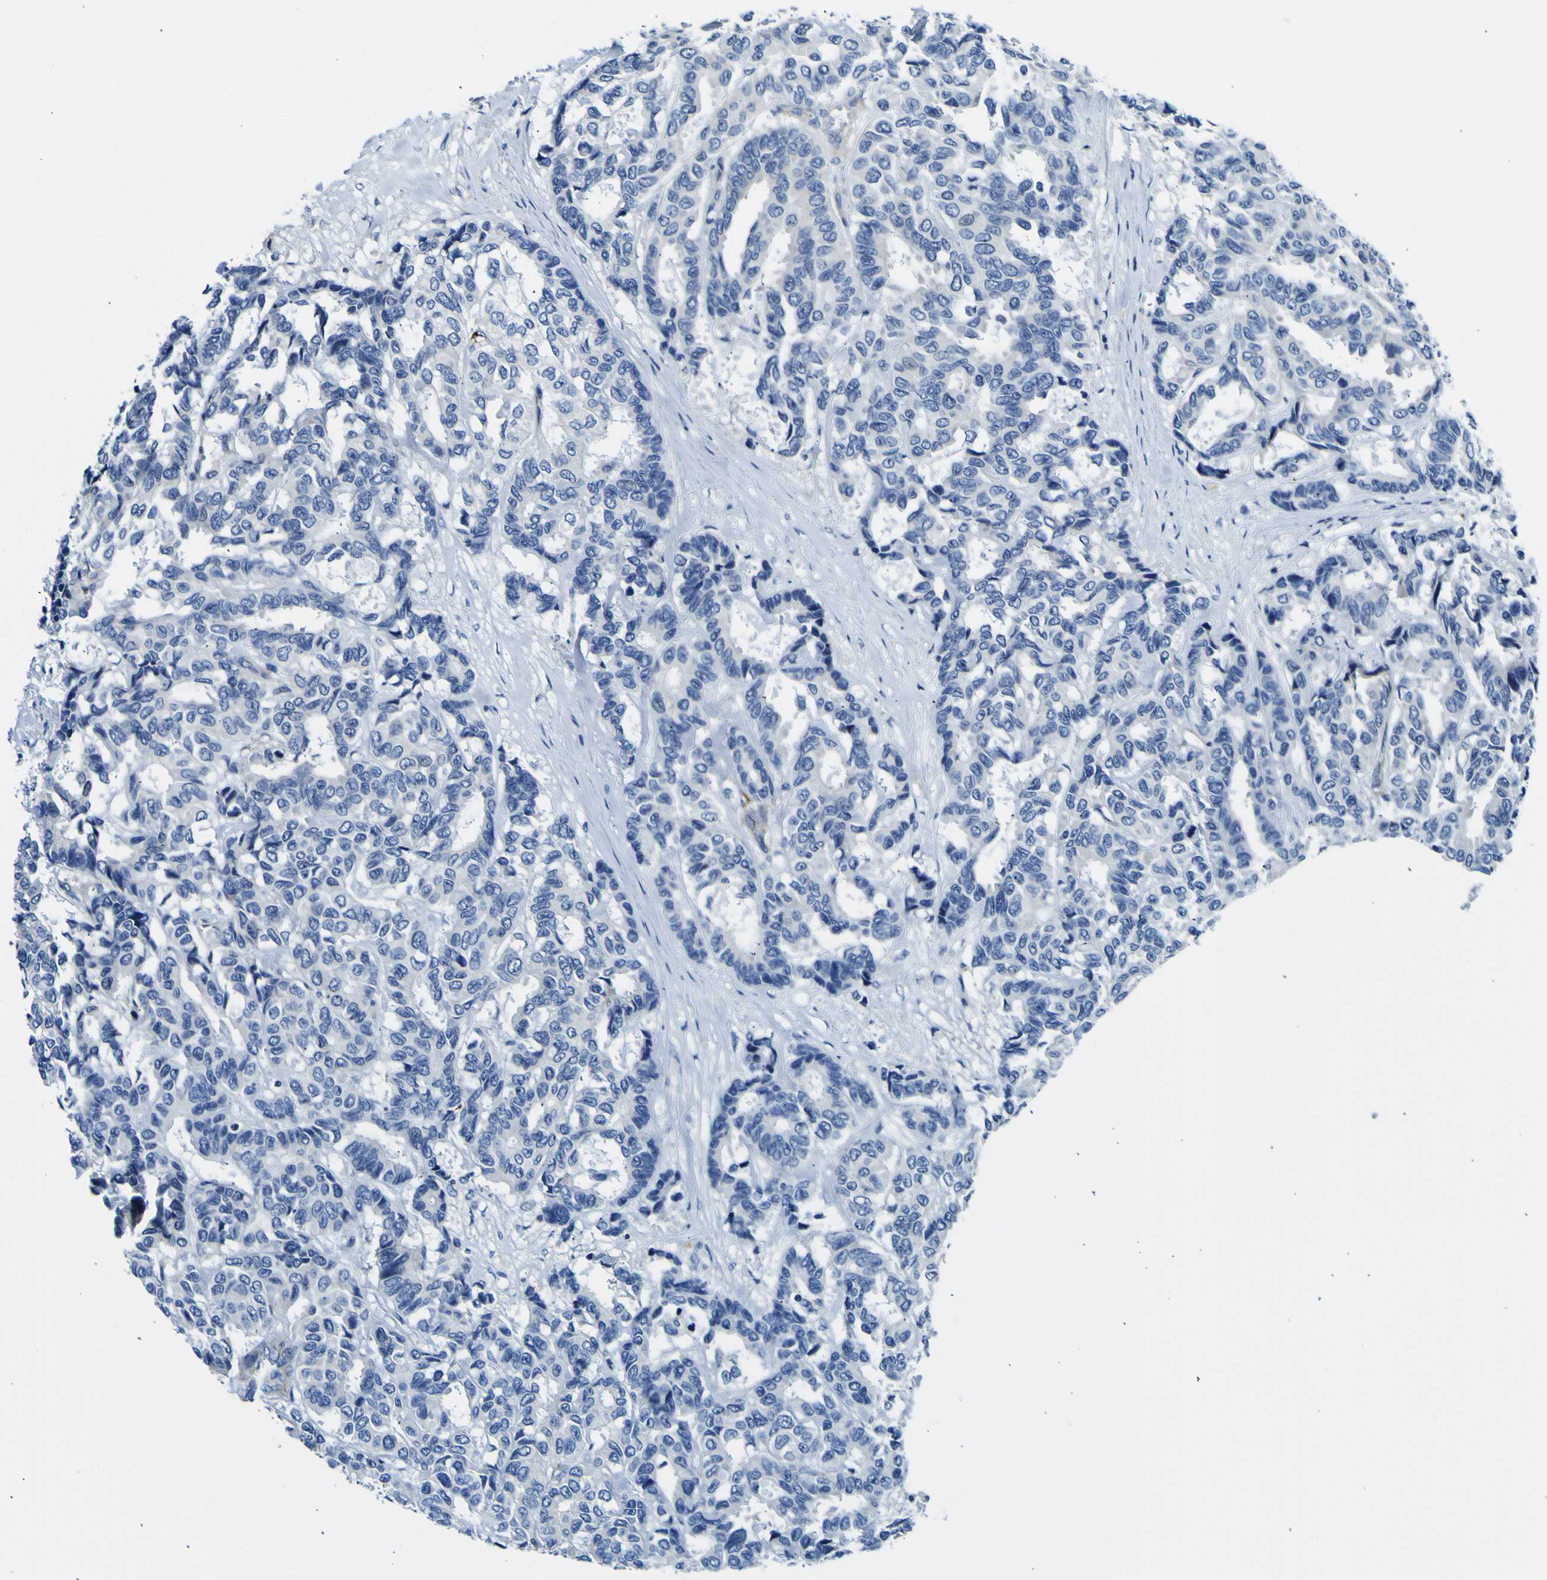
{"staining": {"intensity": "negative", "quantity": "none", "location": "none"}, "tissue": "breast cancer", "cell_type": "Tumor cells", "image_type": "cancer", "snomed": [{"axis": "morphology", "description": "Duct carcinoma"}, {"axis": "topography", "description": "Breast"}], "caption": "This photomicrograph is of infiltrating ductal carcinoma (breast) stained with immunohistochemistry to label a protein in brown with the nuclei are counter-stained blue. There is no positivity in tumor cells.", "gene": "ADGRA2", "patient": {"sex": "female", "age": 87}}